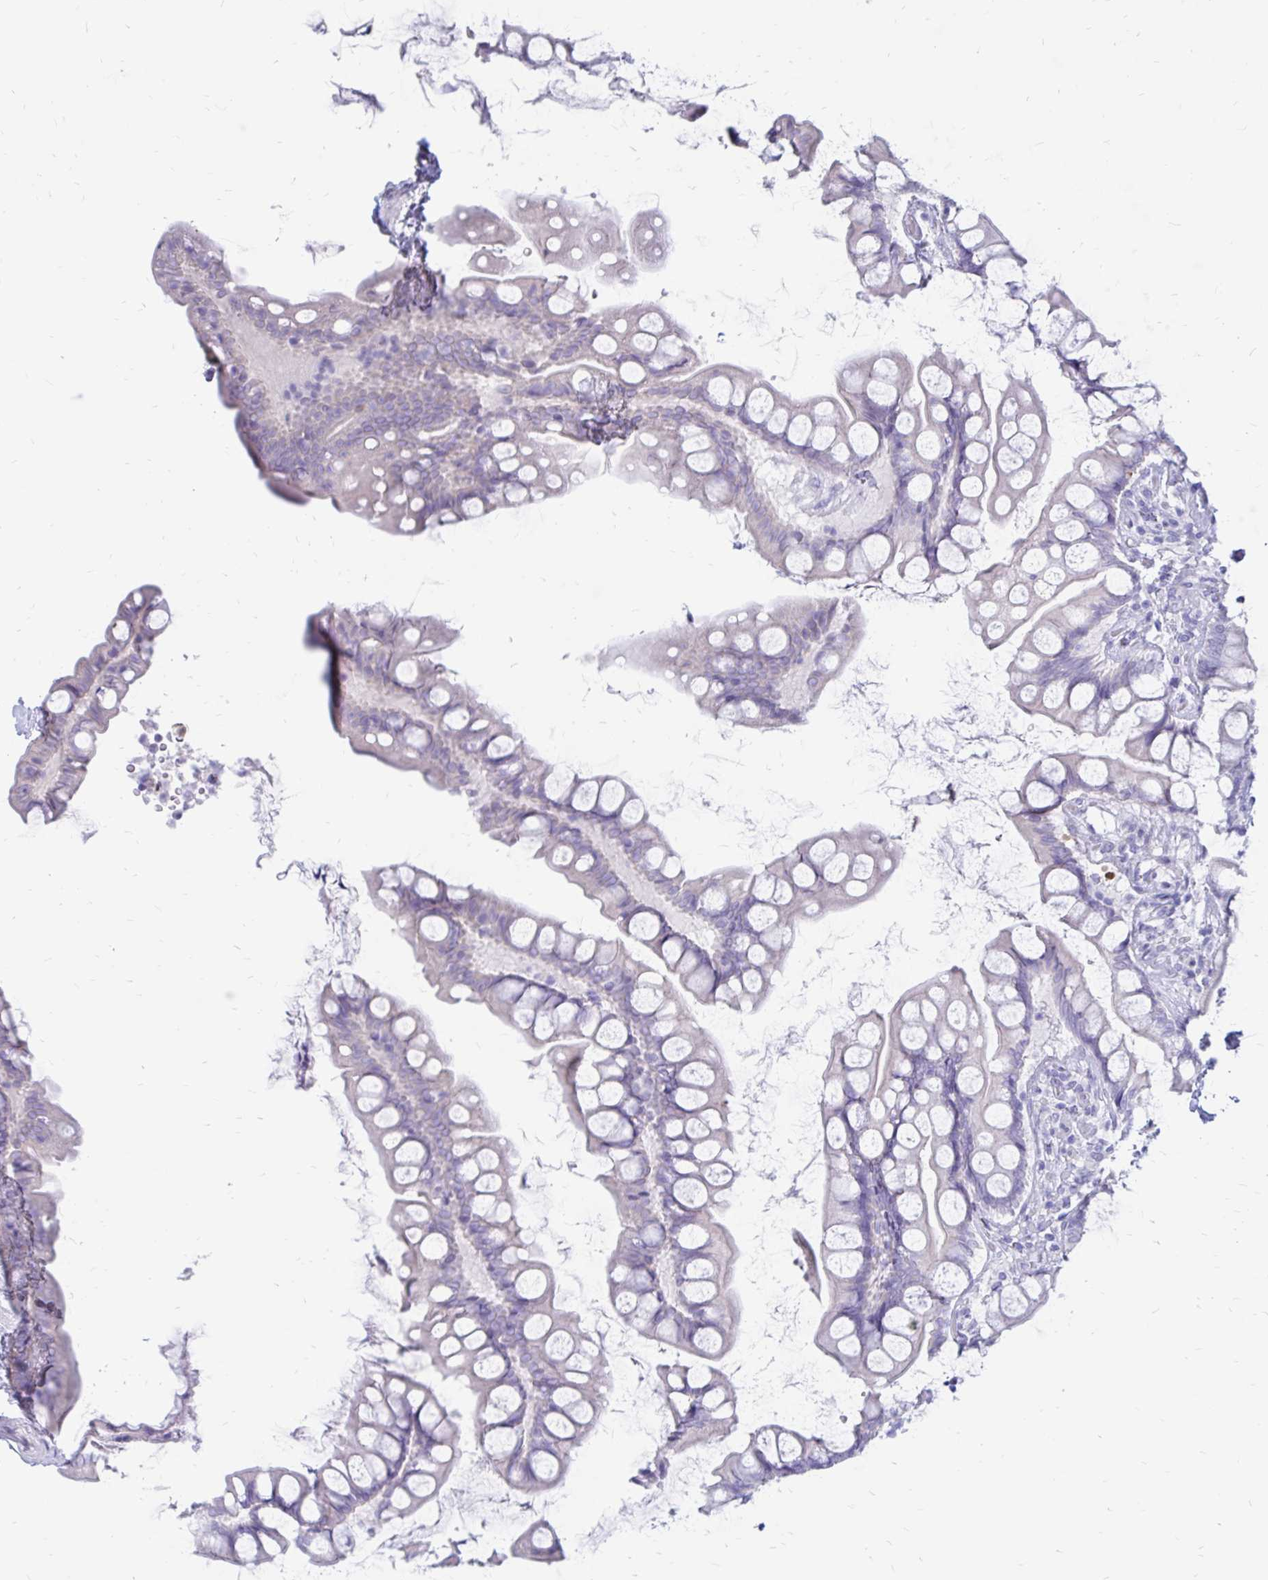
{"staining": {"intensity": "negative", "quantity": "none", "location": "none"}, "tissue": "small intestine", "cell_type": "Glandular cells", "image_type": "normal", "snomed": [{"axis": "morphology", "description": "Normal tissue, NOS"}, {"axis": "topography", "description": "Small intestine"}], "caption": "High power microscopy photomicrograph of an IHC image of benign small intestine, revealing no significant expression in glandular cells. Nuclei are stained in blue.", "gene": "IGSF5", "patient": {"sex": "male", "age": 70}}